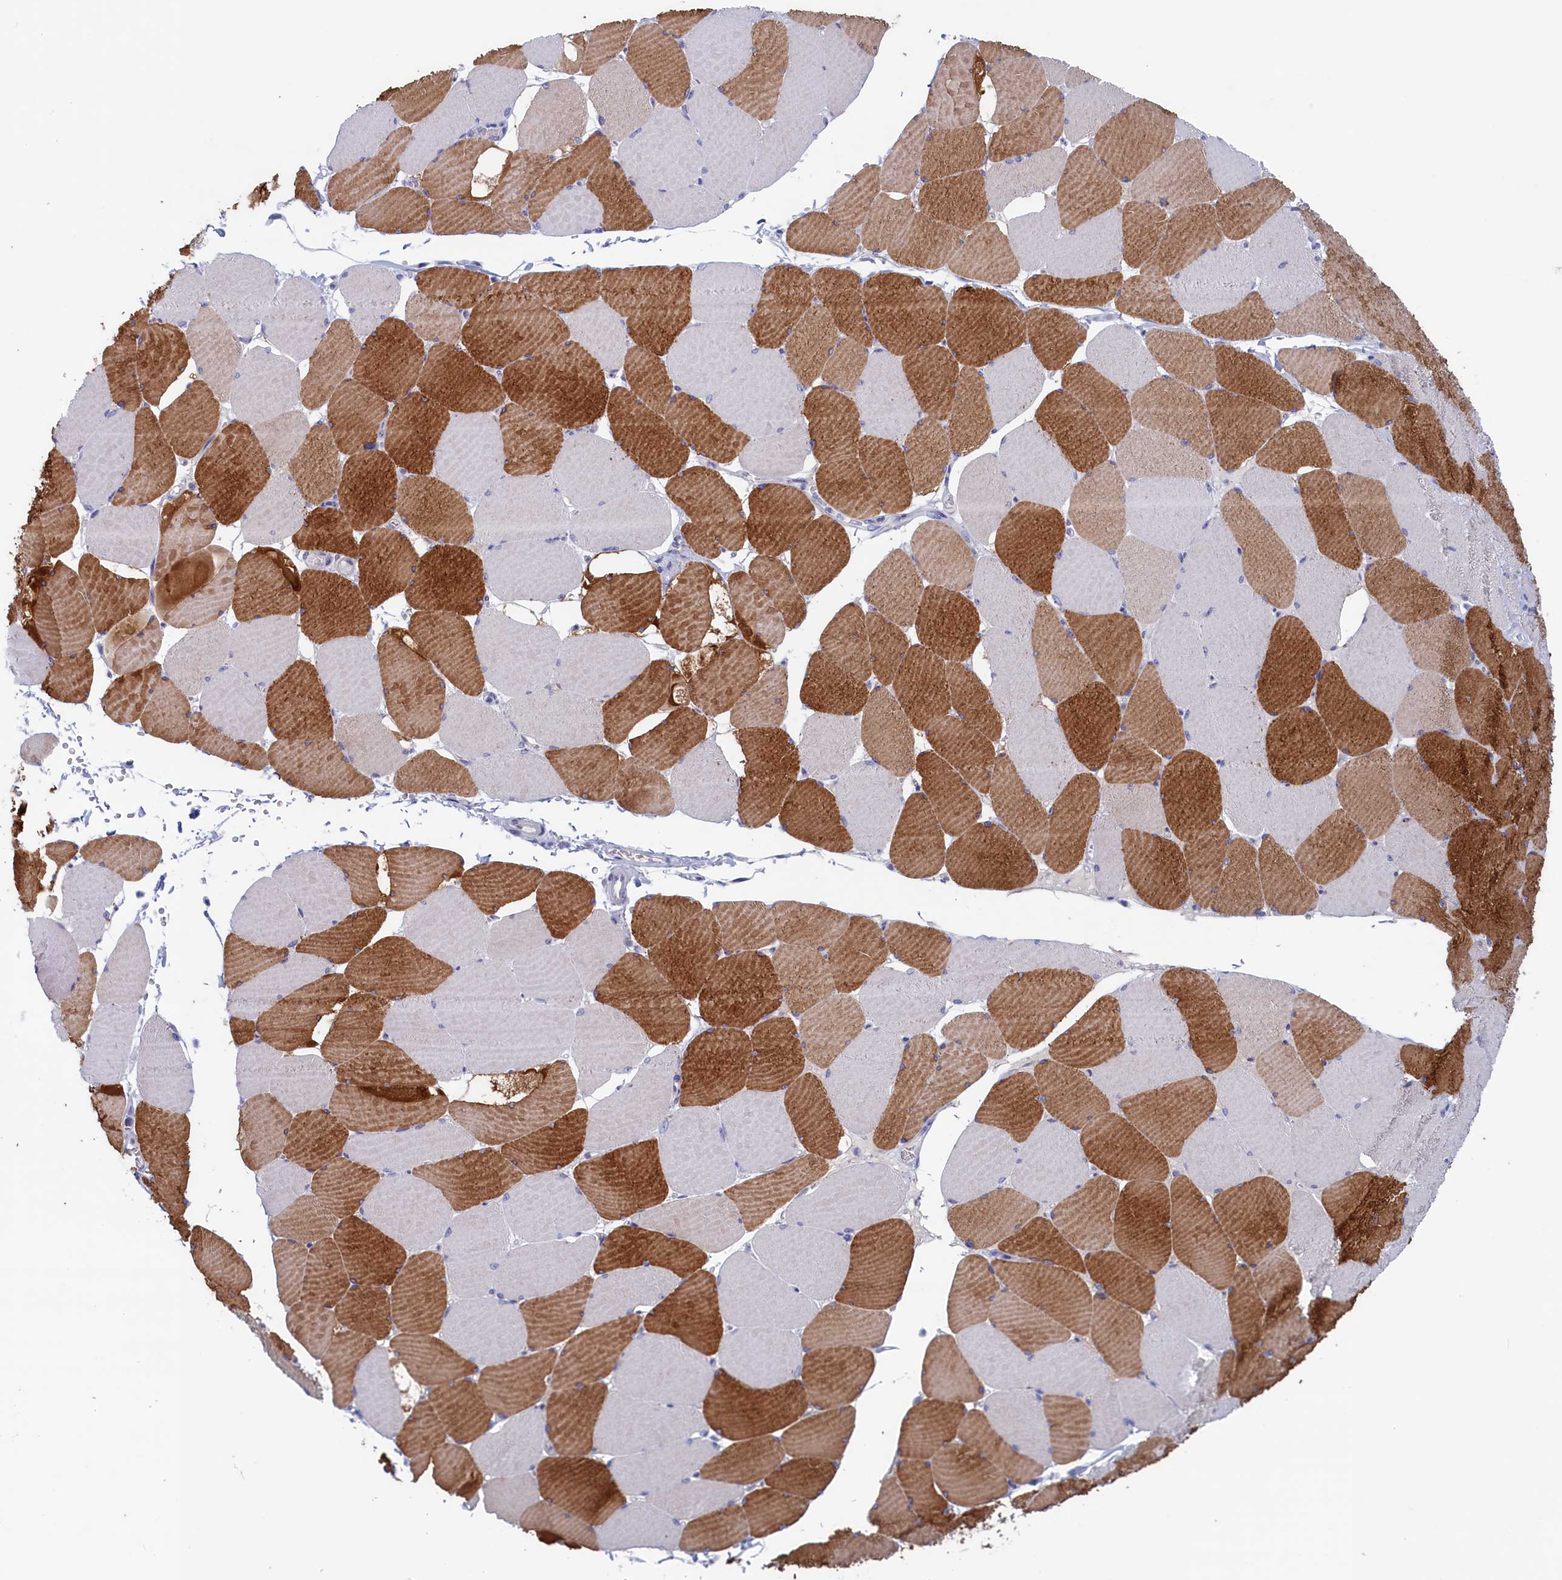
{"staining": {"intensity": "strong", "quantity": "25%-75%", "location": "cytoplasmic/membranous"}, "tissue": "skeletal muscle", "cell_type": "Myocytes", "image_type": "normal", "snomed": [{"axis": "morphology", "description": "Normal tissue, NOS"}, {"axis": "topography", "description": "Skeletal muscle"}, {"axis": "topography", "description": "Head-Neck"}], "caption": "Immunohistochemistry staining of benign skeletal muscle, which shows high levels of strong cytoplasmic/membranous expression in approximately 25%-75% of myocytes indicating strong cytoplasmic/membranous protein expression. The staining was performed using DAB (3,3'-diaminobenzidine) (brown) for protein detection and nuclei were counterstained in hematoxylin (blue).", "gene": "WDR76", "patient": {"sex": "male", "age": 66}}